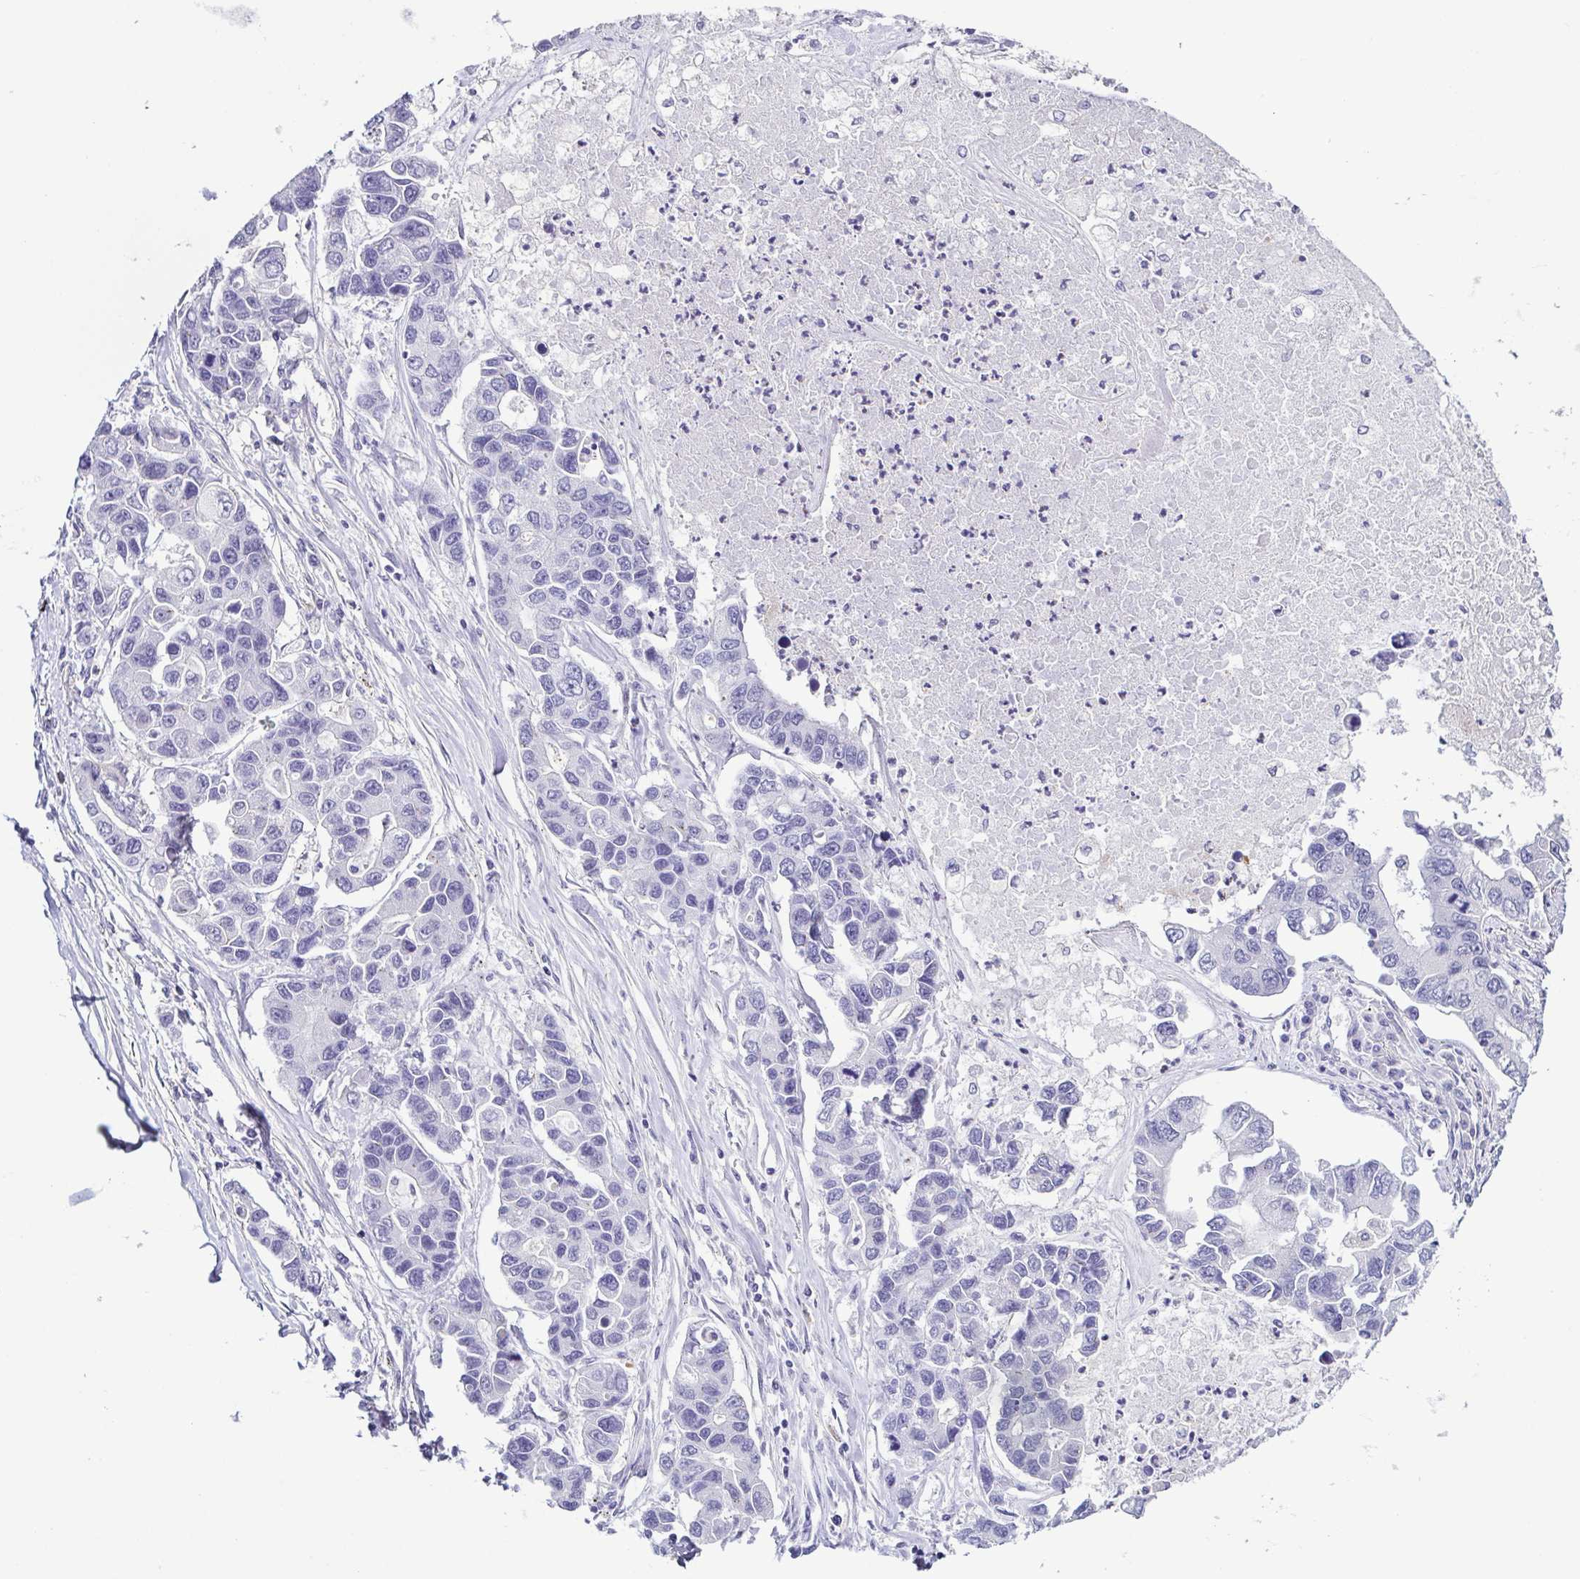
{"staining": {"intensity": "negative", "quantity": "none", "location": "none"}, "tissue": "lung cancer", "cell_type": "Tumor cells", "image_type": "cancer", "snomed": [{"axis": "morphology", "description": "Adenocarcinoma, NOS"}, {"axis": "topography", "description": "Bronchus"}, {"axis": "topography", "description": "Lung"}], "caption": "Immunohistochemical staining of lung adenocarcinoma shows no significant positivity in tumor cells. (DAB IHC with hematoxylin counter stain).", "gene": "TERT", "patient": {"sex": "female", "age": 51}}